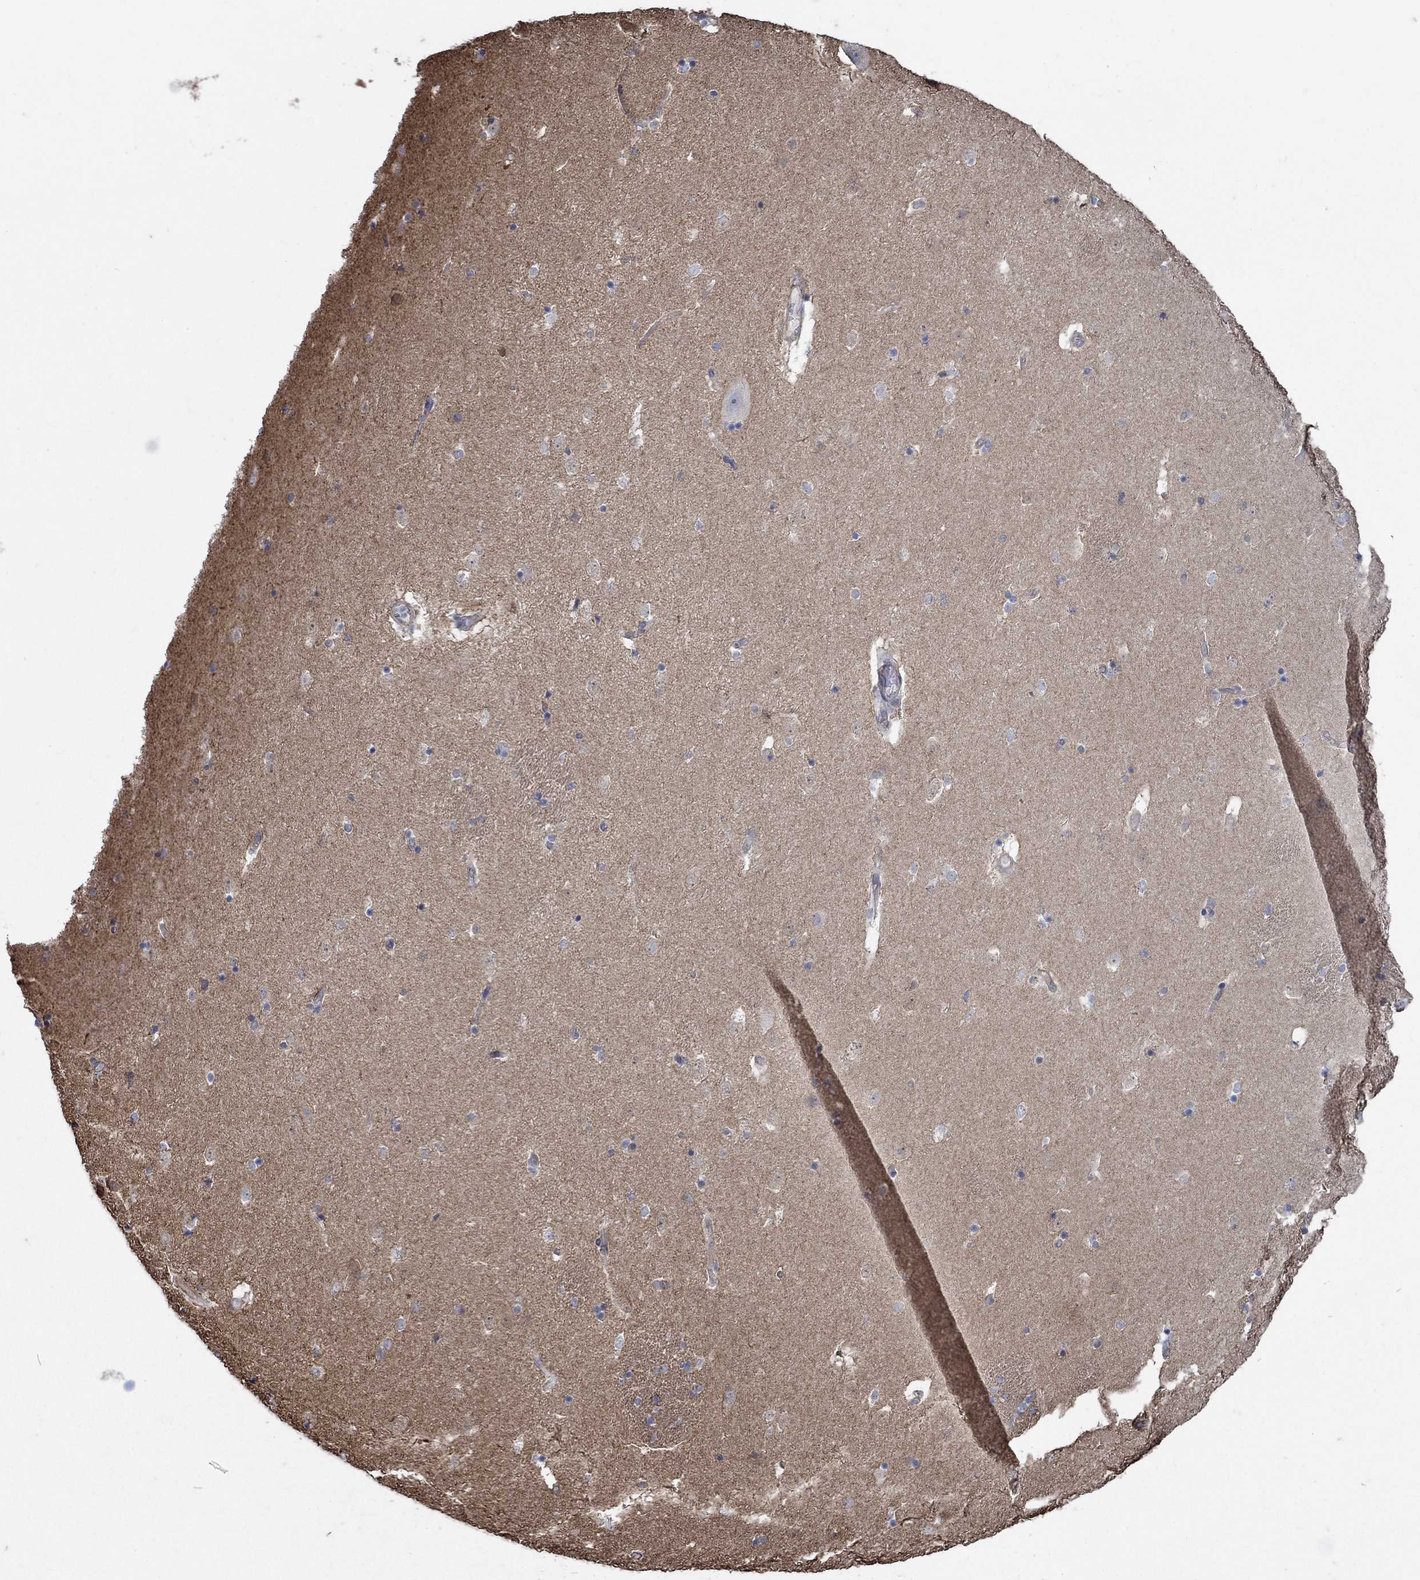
{"staining": {"intensity": "strong", "quantity": "<25%", "location": "cytoplasmic/membranous"}, "tissue": "caudate", "cell_type": "Glial cells", "image_type": "normal", "snomed": [{"axis": "morphology", "description": "Normal tissue, NOS"}, {"axis": "topography", "description": "Lateral ventricle wall"}], "caption": "Caudate stained with a protein marker shows strong staining in glial cells.", "gene": "TMEM198", "patient": {"sex": "male", "age": 51}}